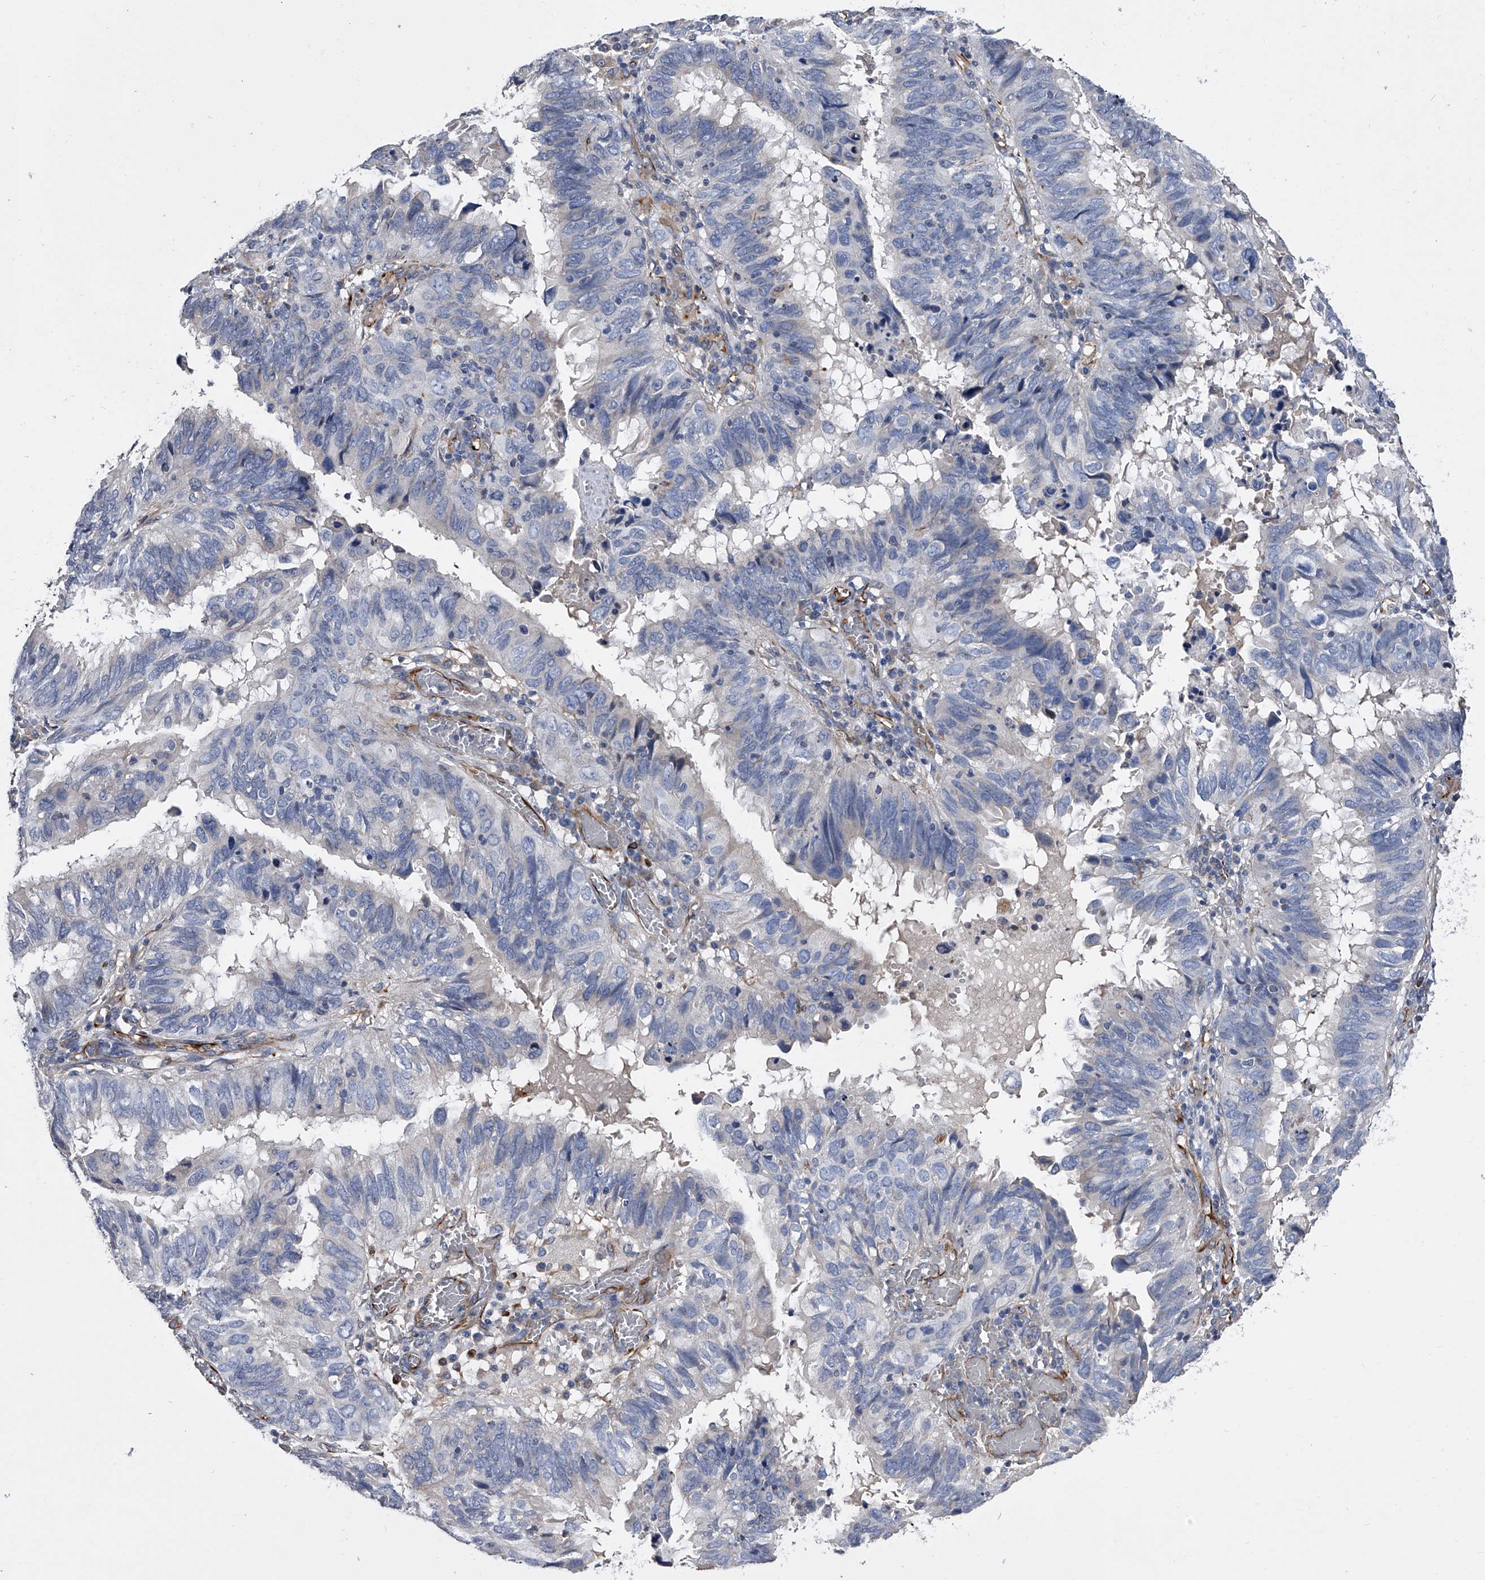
{"staining": {"intensity": "negative", "quantity": "none", "location": "none"}, "tissue": "endometrial cancer", "cell_type": "Tumor cells", "image_type": "cancer", "snomed": [{"axis": "morphology", "description": "Adenocarcinoma, NOS"}, {"axis": "topography", "description": "Uterus"}], "caption": "High magnification brightfield microscopy of endometrial adenocarcinoma stained with DAB (brown) and counterstained with hematoxylin (blue): tumor cells show no significant expression. (DAB (3,3'-diaminobenzidine) IHC with hematoxylin counter stain).", "gene": "EFCAB7", "patient": {"sex": "female", "age": 77}}